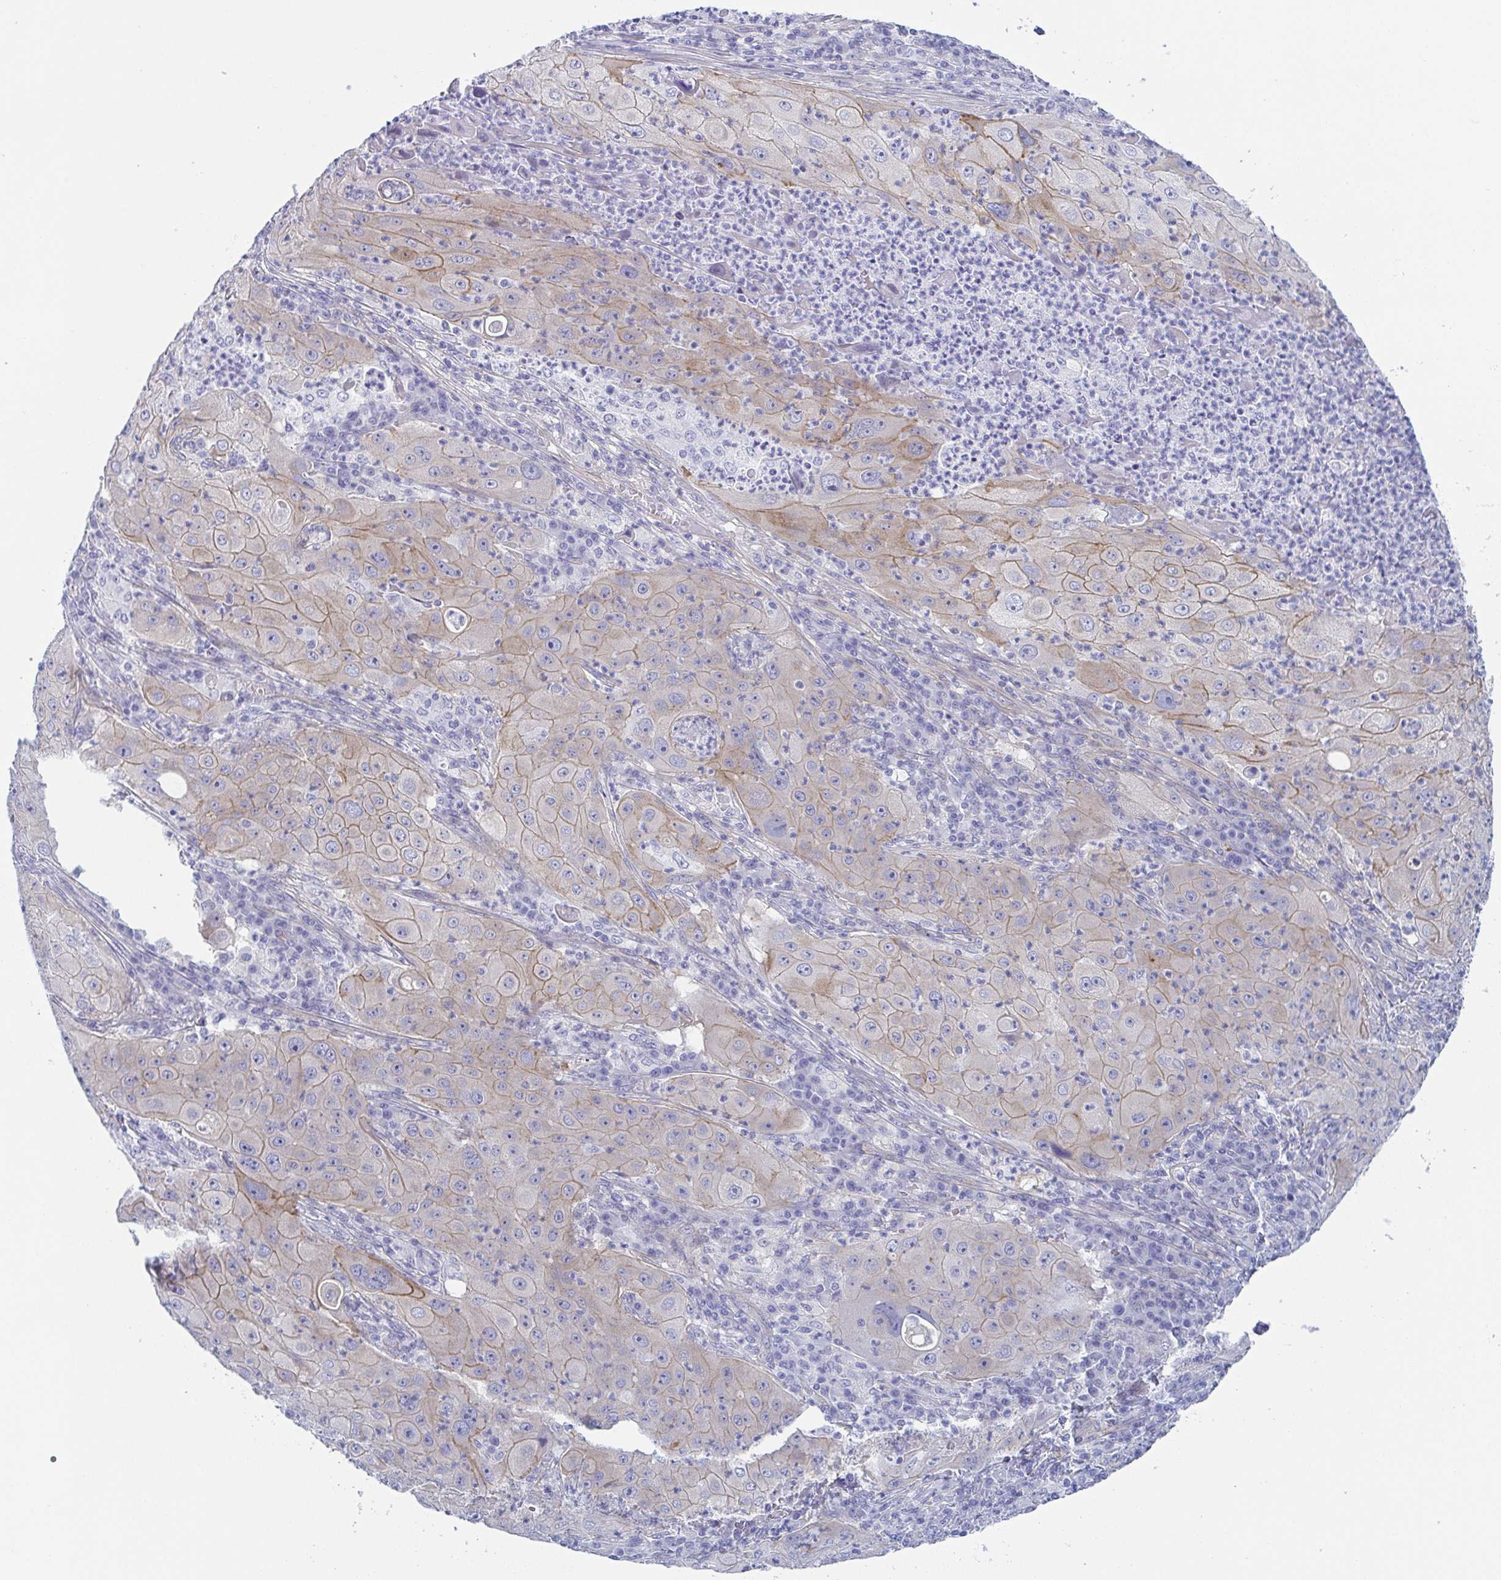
{"staining": {"intensity": "weak", "quantity": "25%-75%", "location": "cytoplasmic/membranous"}, "tissue": "lung cancer", "cell_type": "Tumor cells", "image_type": "cancer", "snomed": [{"axis": "morphology", "description": "Squamous cell carcinoma, NOS"}, {"axis": "topography", "description": "Lung"}], "caption": "Immunohistochemistry micrograph of lung cancer (squamous cell carcinoma) stained for a protein (brown), which demonstrates low levels of weak cytoplasmic/membranous expression in approximately 25%-75% of tumor cells.", "gene": "DYNC1I1", "patient": {"sex": "female", "age": 59}}